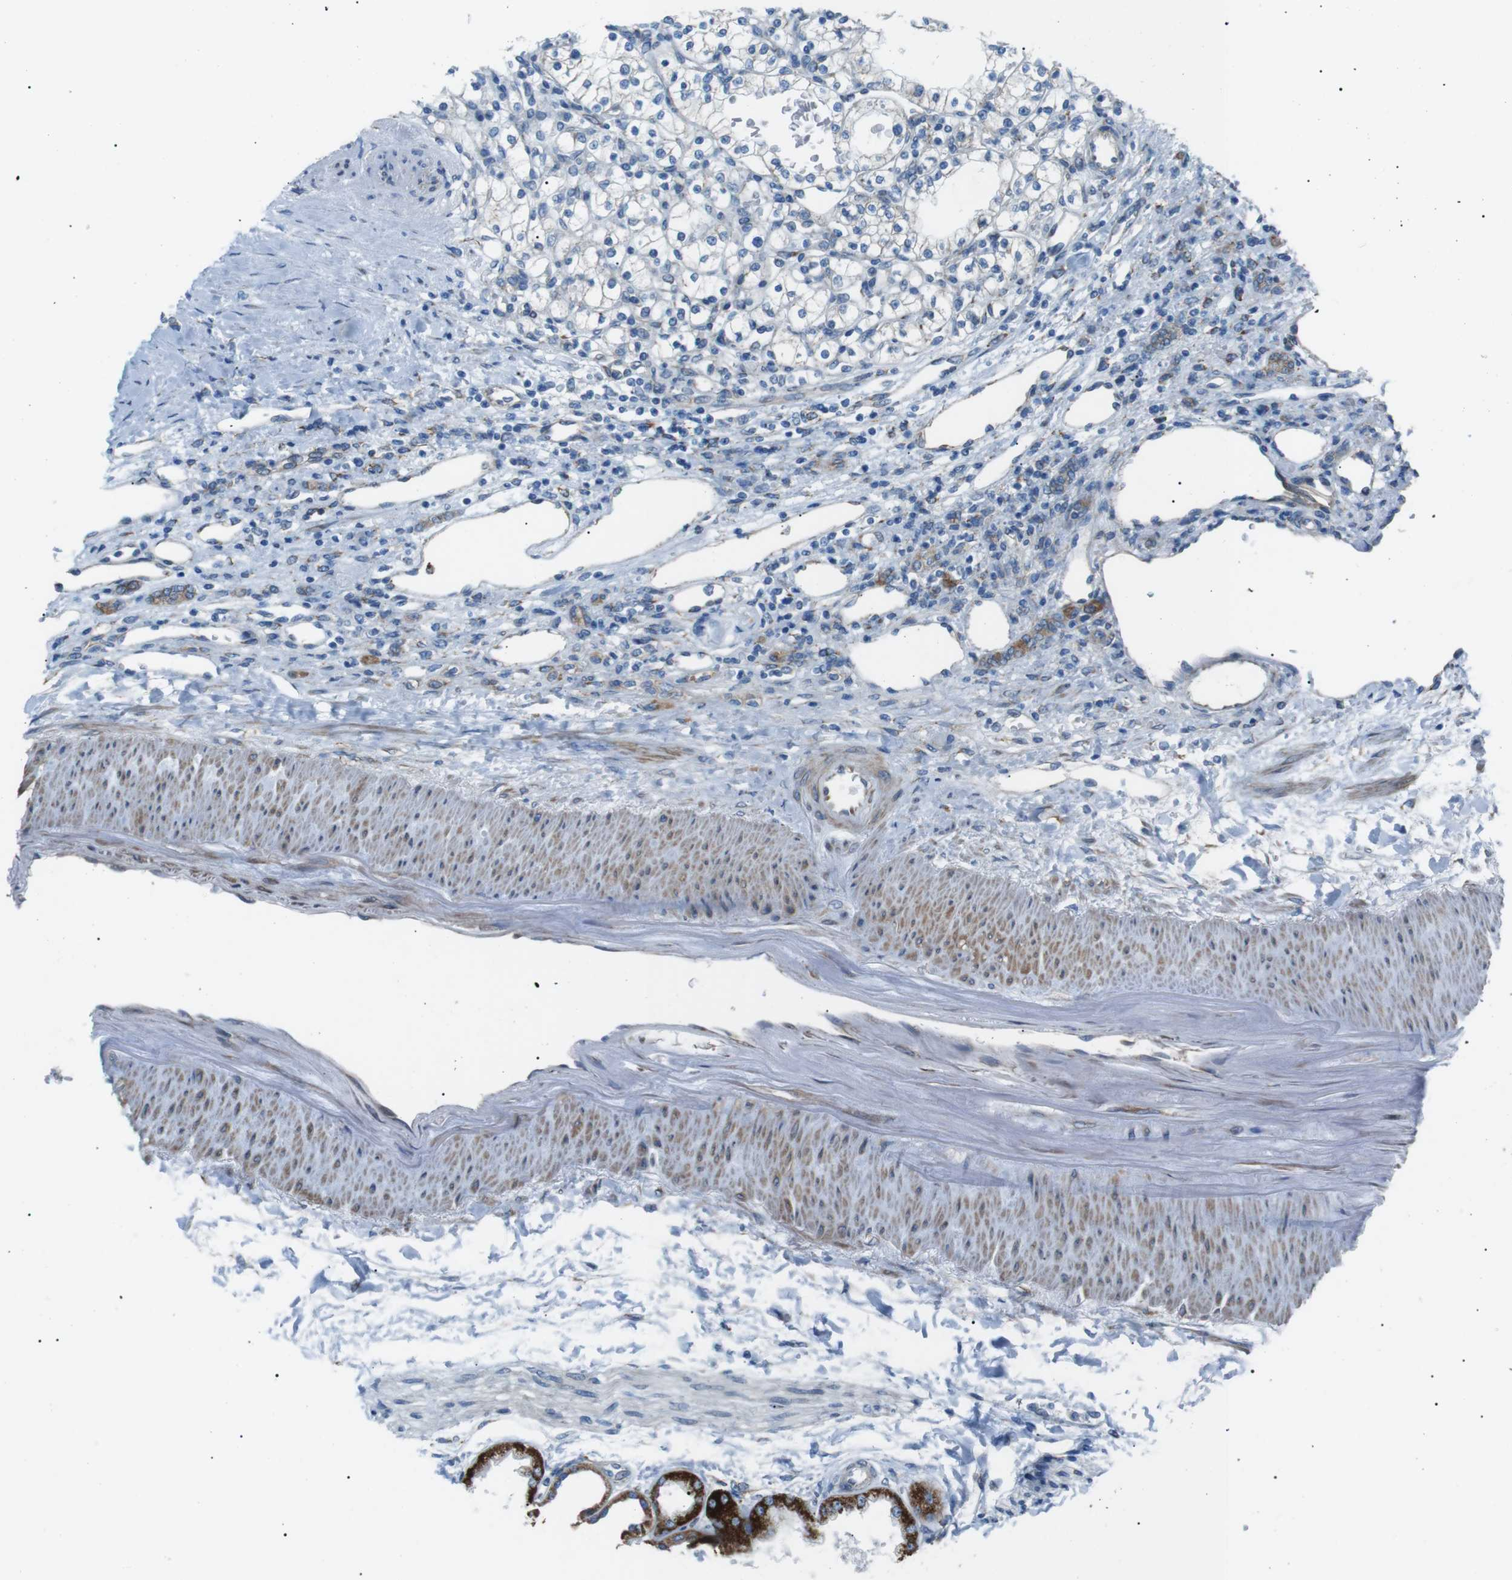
{"staining": {"intensity": "negative", "quantity": "none", "location": "none"}, "tissue": "renal cancer", "cell_type": "Tumor cells", "image_type": "cancer", "snomed": [{"axis": "morphology", "description": "Normal tissue, NOS"}, {"axis": "morphology", "description": "Adenocarcinoma, NOS"}, {"axis": "topography", "description": "Kidney"}], "caption": "Immunohistochemistry (IHC) photomicrograph of neoplastic tissue: renal cancer (adenocarcinoma) stained with DAB reveals no significant protein staining in tumor cells. Brightfield microscopy of immunohistochemistry stained with DAB (brown) and hematoxylin (blue), captured at high magnification.", "gene": "MTARC2", "patient": {"sex": "female", "age": 55}}